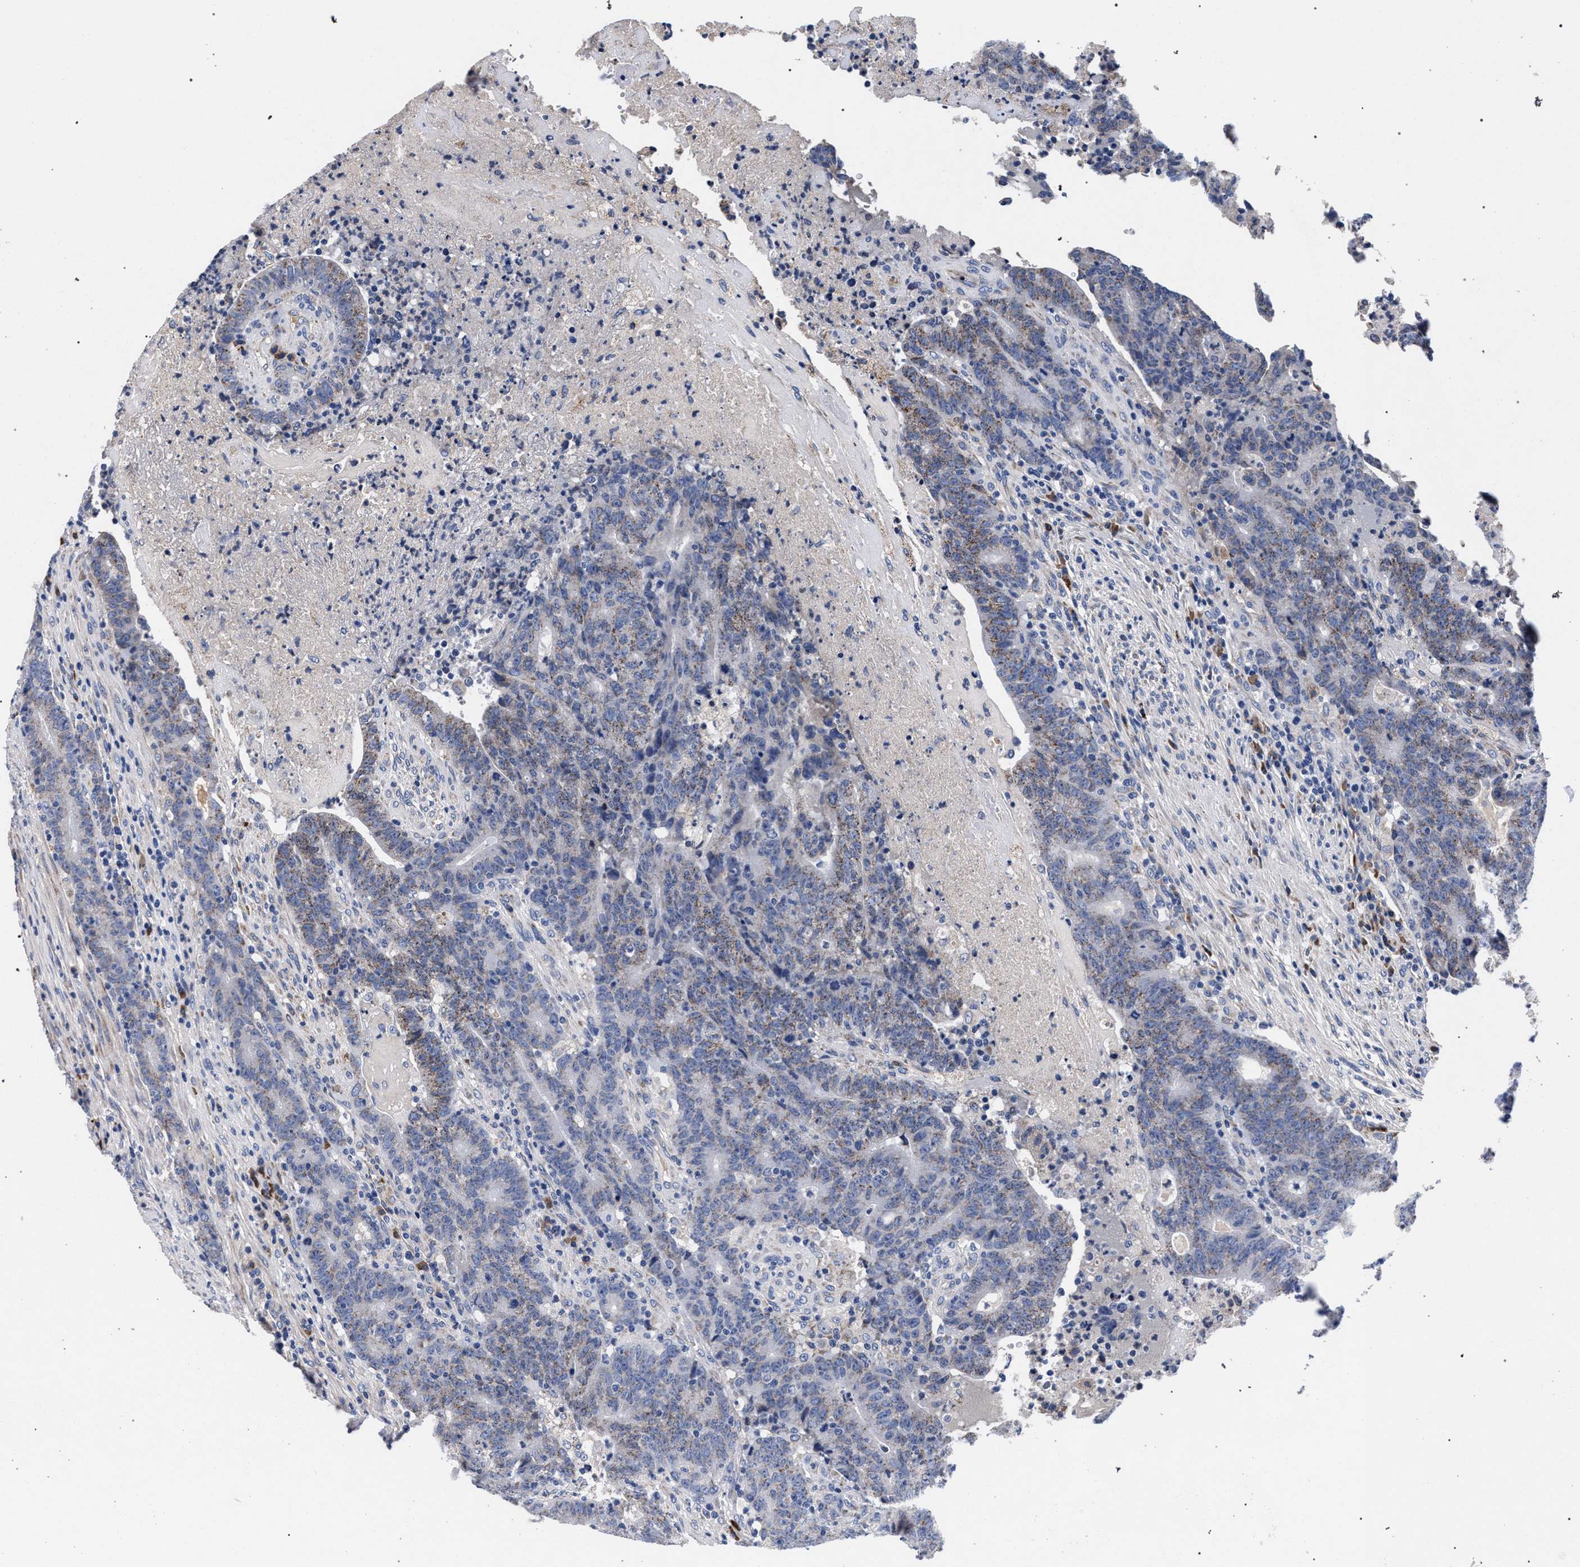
{"staining": {"intensity": "weak", "quantity": "<25%", "location": "cytoplasmic/membranous"}, "tissue": "colorectal cancer", "cell_type": "Tumor cells", "image_type": "cancer", "snomed": [{"axis": "morphology", "description": "Normal tissue, NOS"}, {"axis": "morphology", "description": "Adenocarcinoma, NOS"}, {"axis": "topography", "description": "Colon"}], "caption": "DAB (3,3'-diaminobenzidine) immunohistochemical staining of human colorectal cancer (adenocarcinoma) demonstrates no significant staining in tumor cells. (Brightfield microscopy of DAB (3,3'-diaminobenzidine) immunohistochemistry at high magnification).", "gene": "ACOX1", "patient": {"sex": "female", "age": 75}}